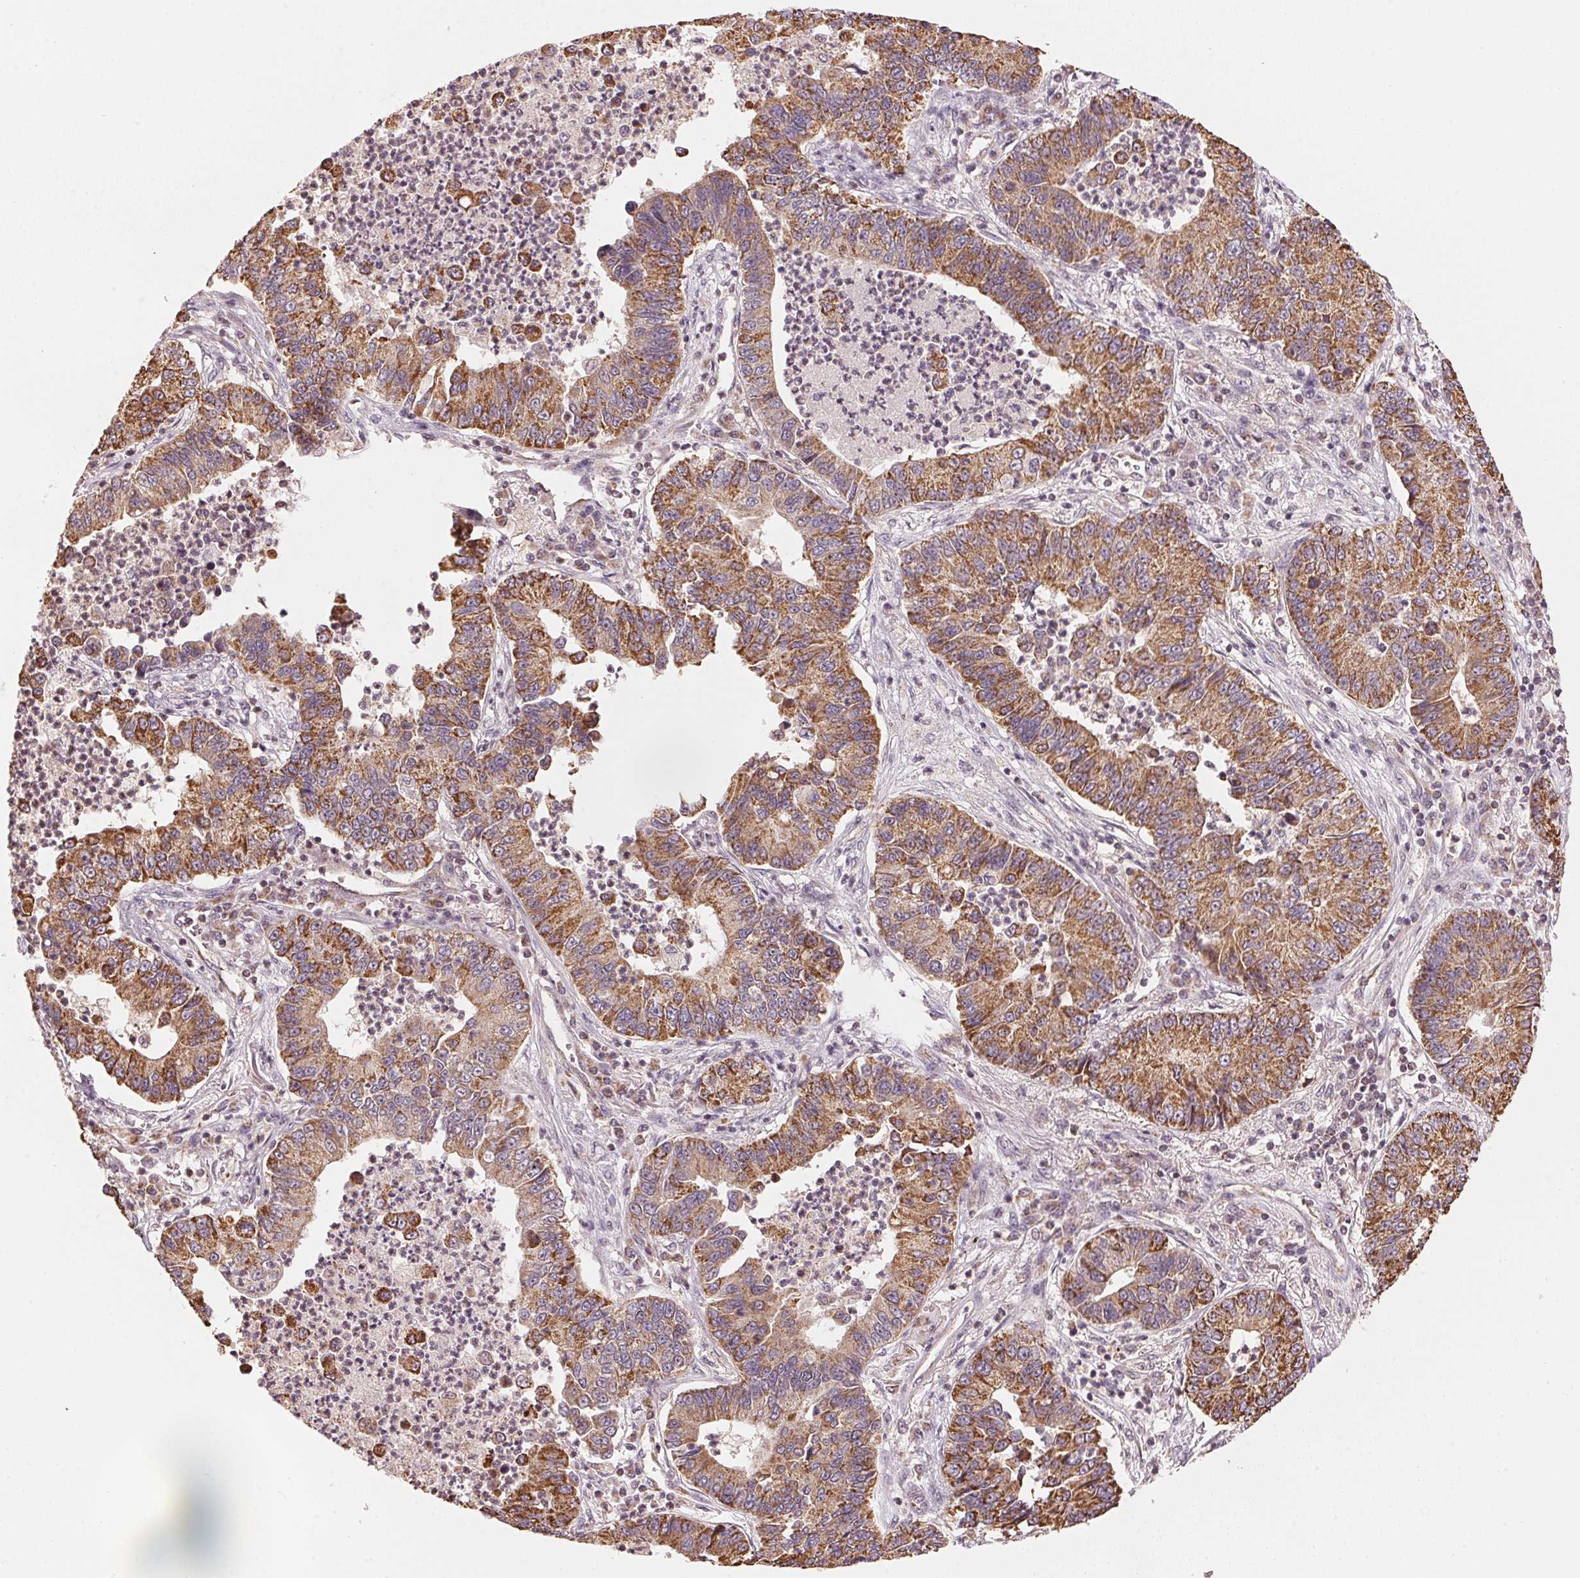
{"staining": {"intensity": "strong", "quantity": ">75%", "location": "cytoplasmic/membranous"}, "tissue": "lung cancer", "cell_type": "Tumor cells", "image_type": "cancer", "snomed": [{"axis": "morphology", "description": "Adenocarcinoma, NOS"}, {"axis": "topography", "description": "Lung"}], "caption": "Immunohistochemistry staining of lung adenocarcinoma, which shows high levels of strong cytoplasmic/membranous positivity in about >75% of tumor cells indicating strong cytoplasmic/membranous protein positivity. The staining was performed using DAB (brown) for protein detection and nuclei were counterstained in hematoxylin (blue).", "gene": "ARHGAP6", "patient": {"sex": "female", "age": 57}}